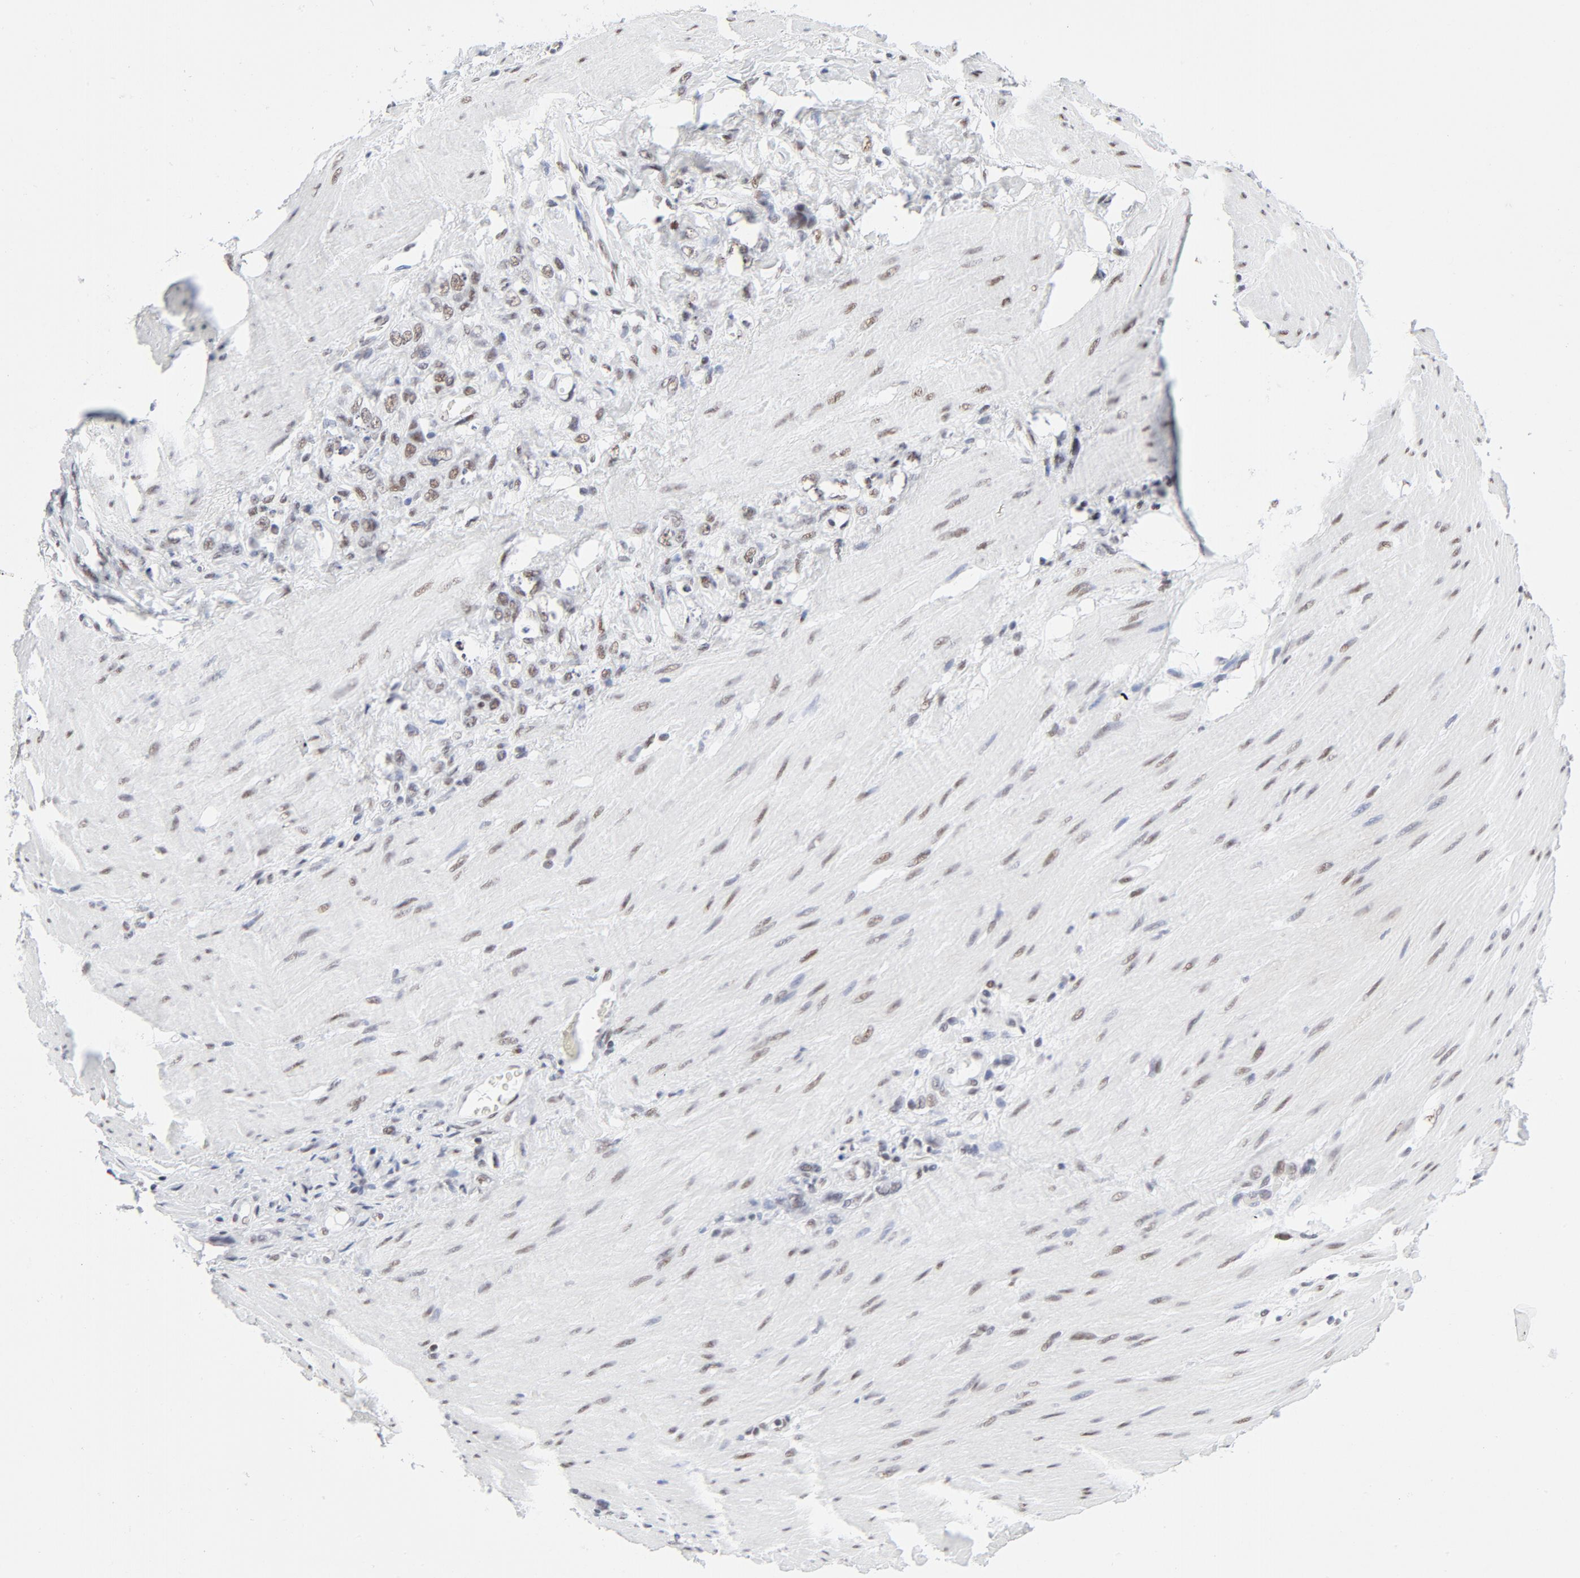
{"staining": {"intensity": "weak", "quantity": ">75%", "location": "nuclear"}, "tissue": "stomach cancer", "cell_type": "Tumor cells", "image_type": "cancer", "snomed": [{"axis": "morphology", "description": "Normal tissue, NOS"}, {"axis": "morphology", "description": "Adenocarcinoma, NOS"}, {"axis": "topography", "description": "Stomach"}], "caption": "Immunohistochemistry (IHC) staining of stomach adenocarcinoma, which reveals low levels of weak nuclear staining in approximately >75% of tumor cells indicating weak nuclear protein staining. The staining was performed using DAB (3,3'-diaminobenzidine) (brown) for protein detection and nuclei were counterstained in hematoxylin (blue).", "gene": "ATF2", "patient": {"sex": "male", "age": 82}}